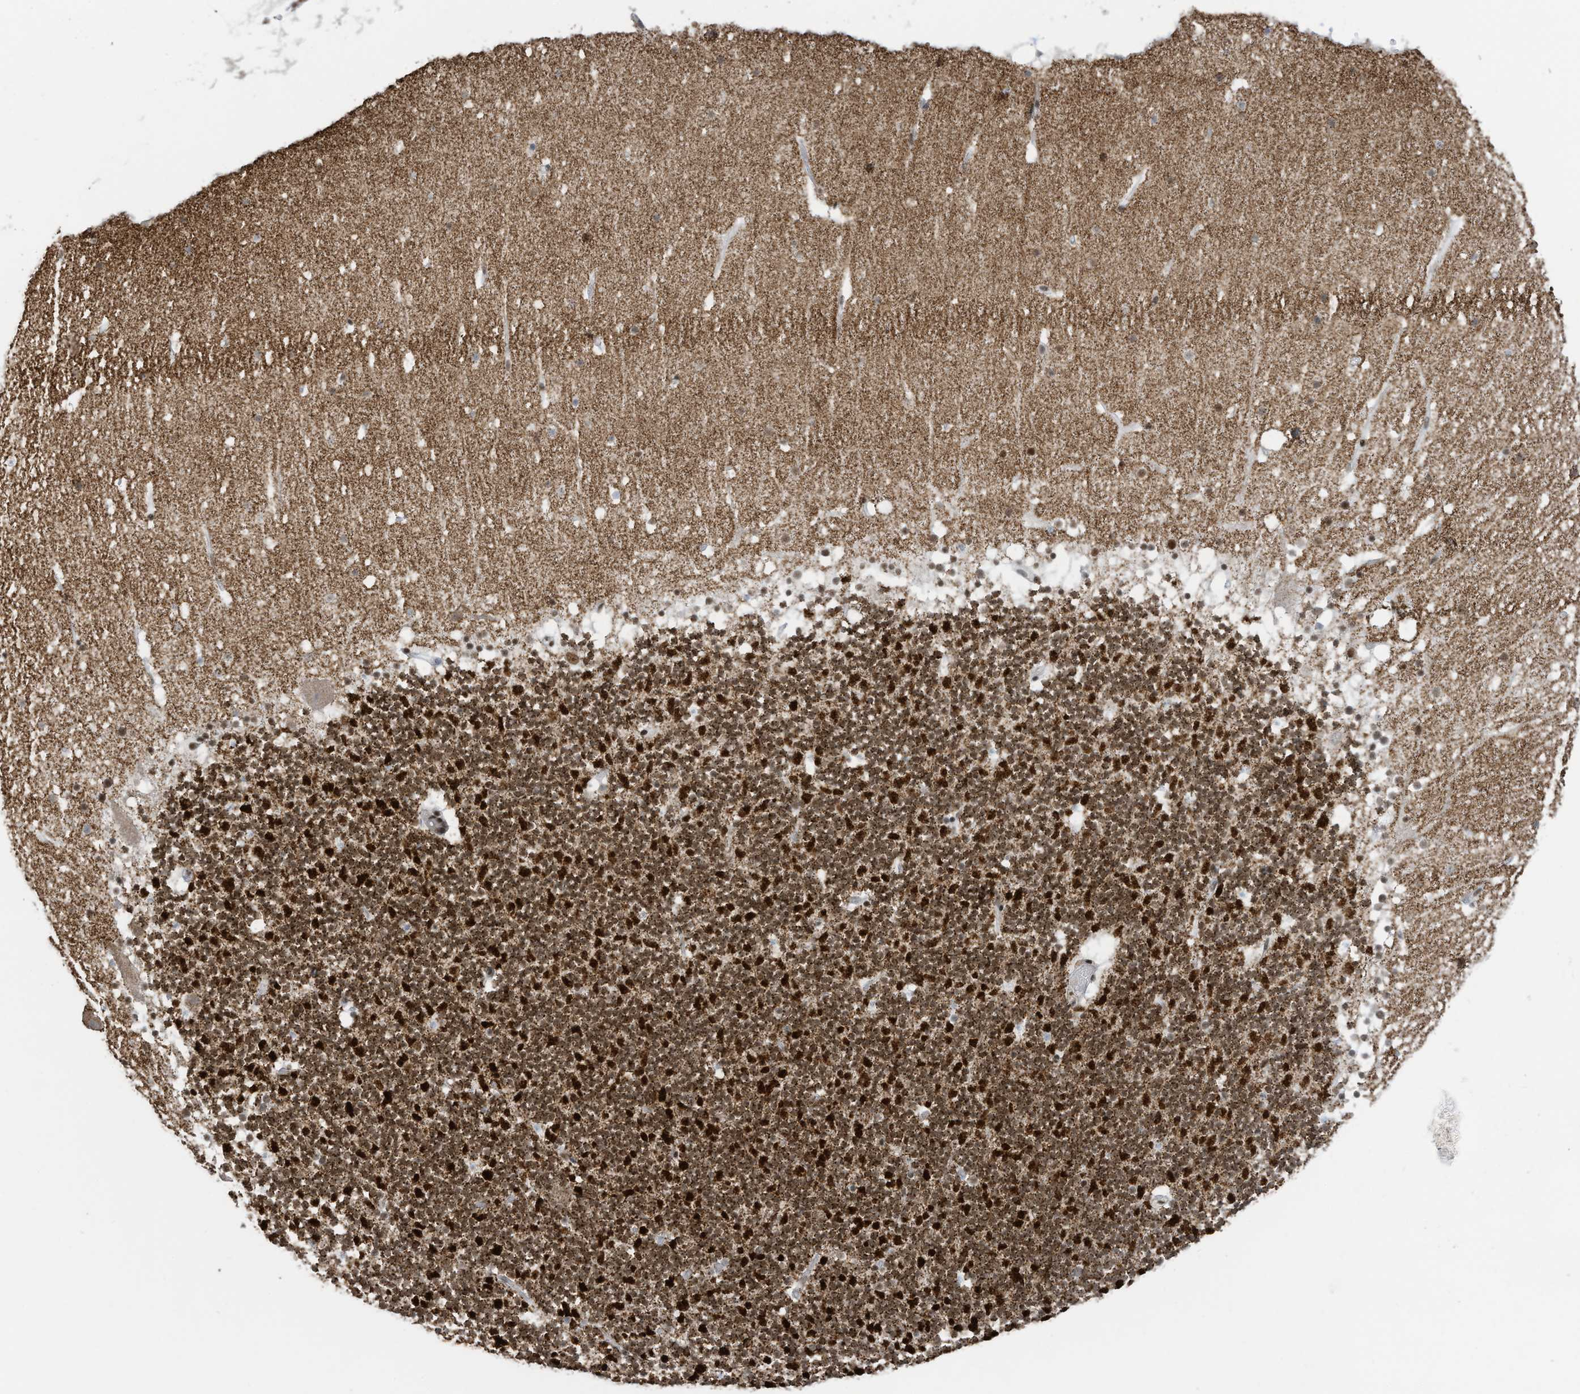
{"staining": {"intensity": "strong", "quantity": ">75%", "location": "cytoplasmic/membranous,nuclear"}, "tissue": "cerebellum", "cell_type": "Cells in granular layer", "image_type": "normal", "snomed": [{"axis": "morphology", "description": "Normal tissue, NOS"}, {"axis": "topography", "description": "Cerebellum"}], "caption": "Cerebellum stained with DAB immunohistochemistry exhibits high levels of strong cytoplasmic/membranous,nuclear positivity in about >75% of cells in granular layer.", "gene": "ECT2L", "patient": {"sex": "male", "age": 57}}